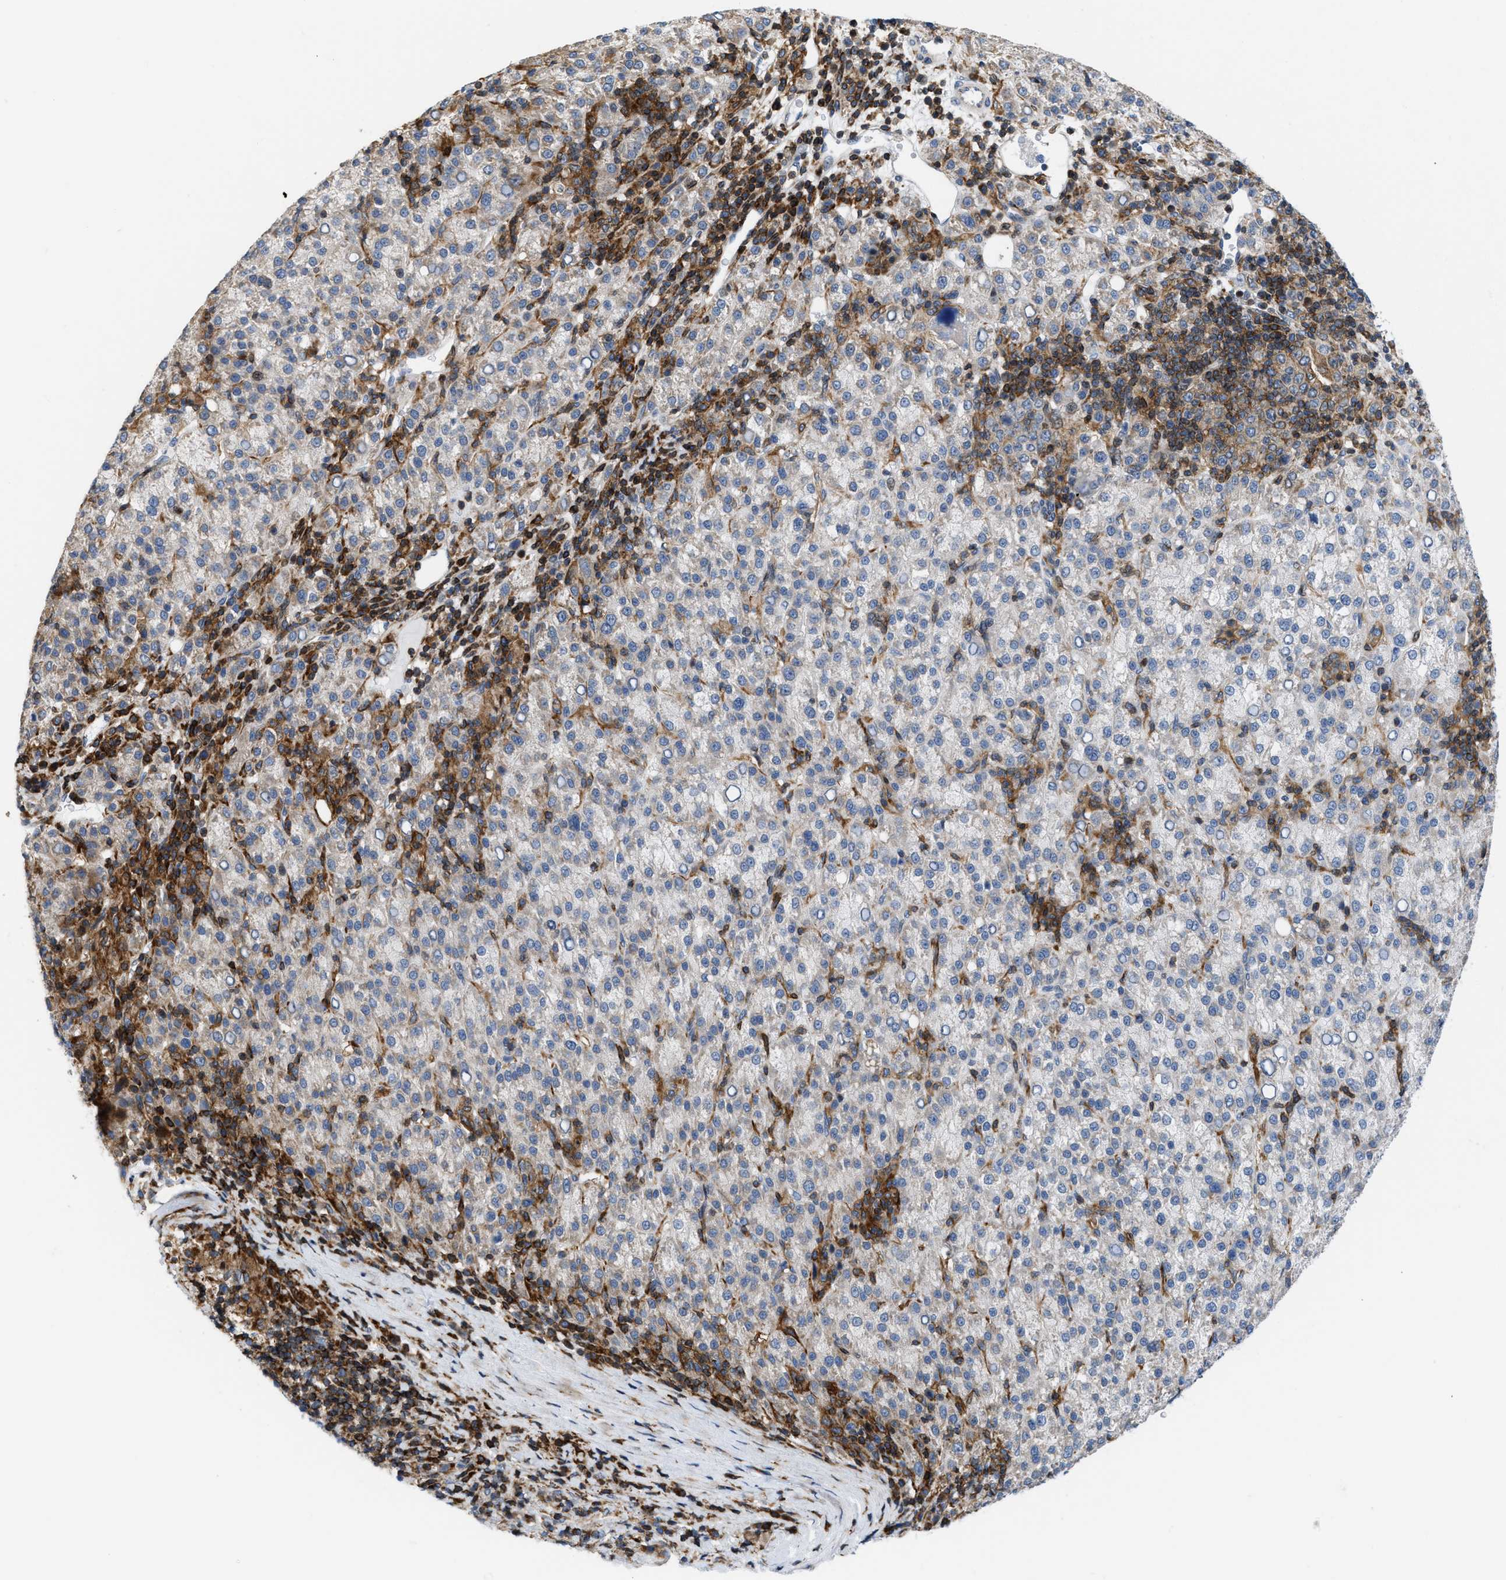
{"staining": {"intensity": "negative", "quantity": "none", "location": "none"}, "tissue": "liver cancer", "cell_type": "Tumor cells", "image_type": "cancer", "snomed": [{"axis": "morphology", "description": "Carcinoma, Hepatocellular, NOS"}, {"axis": "topography", "description": "Liver"}], "caption": "Tumor cells show no significant positivity in liver hepatocellular carcinoma. (Immunohistochemistry, brightfield microscopy, high magnification).", "gene": "ATP9A", "patient": {"sex": "female", "age": 58}}